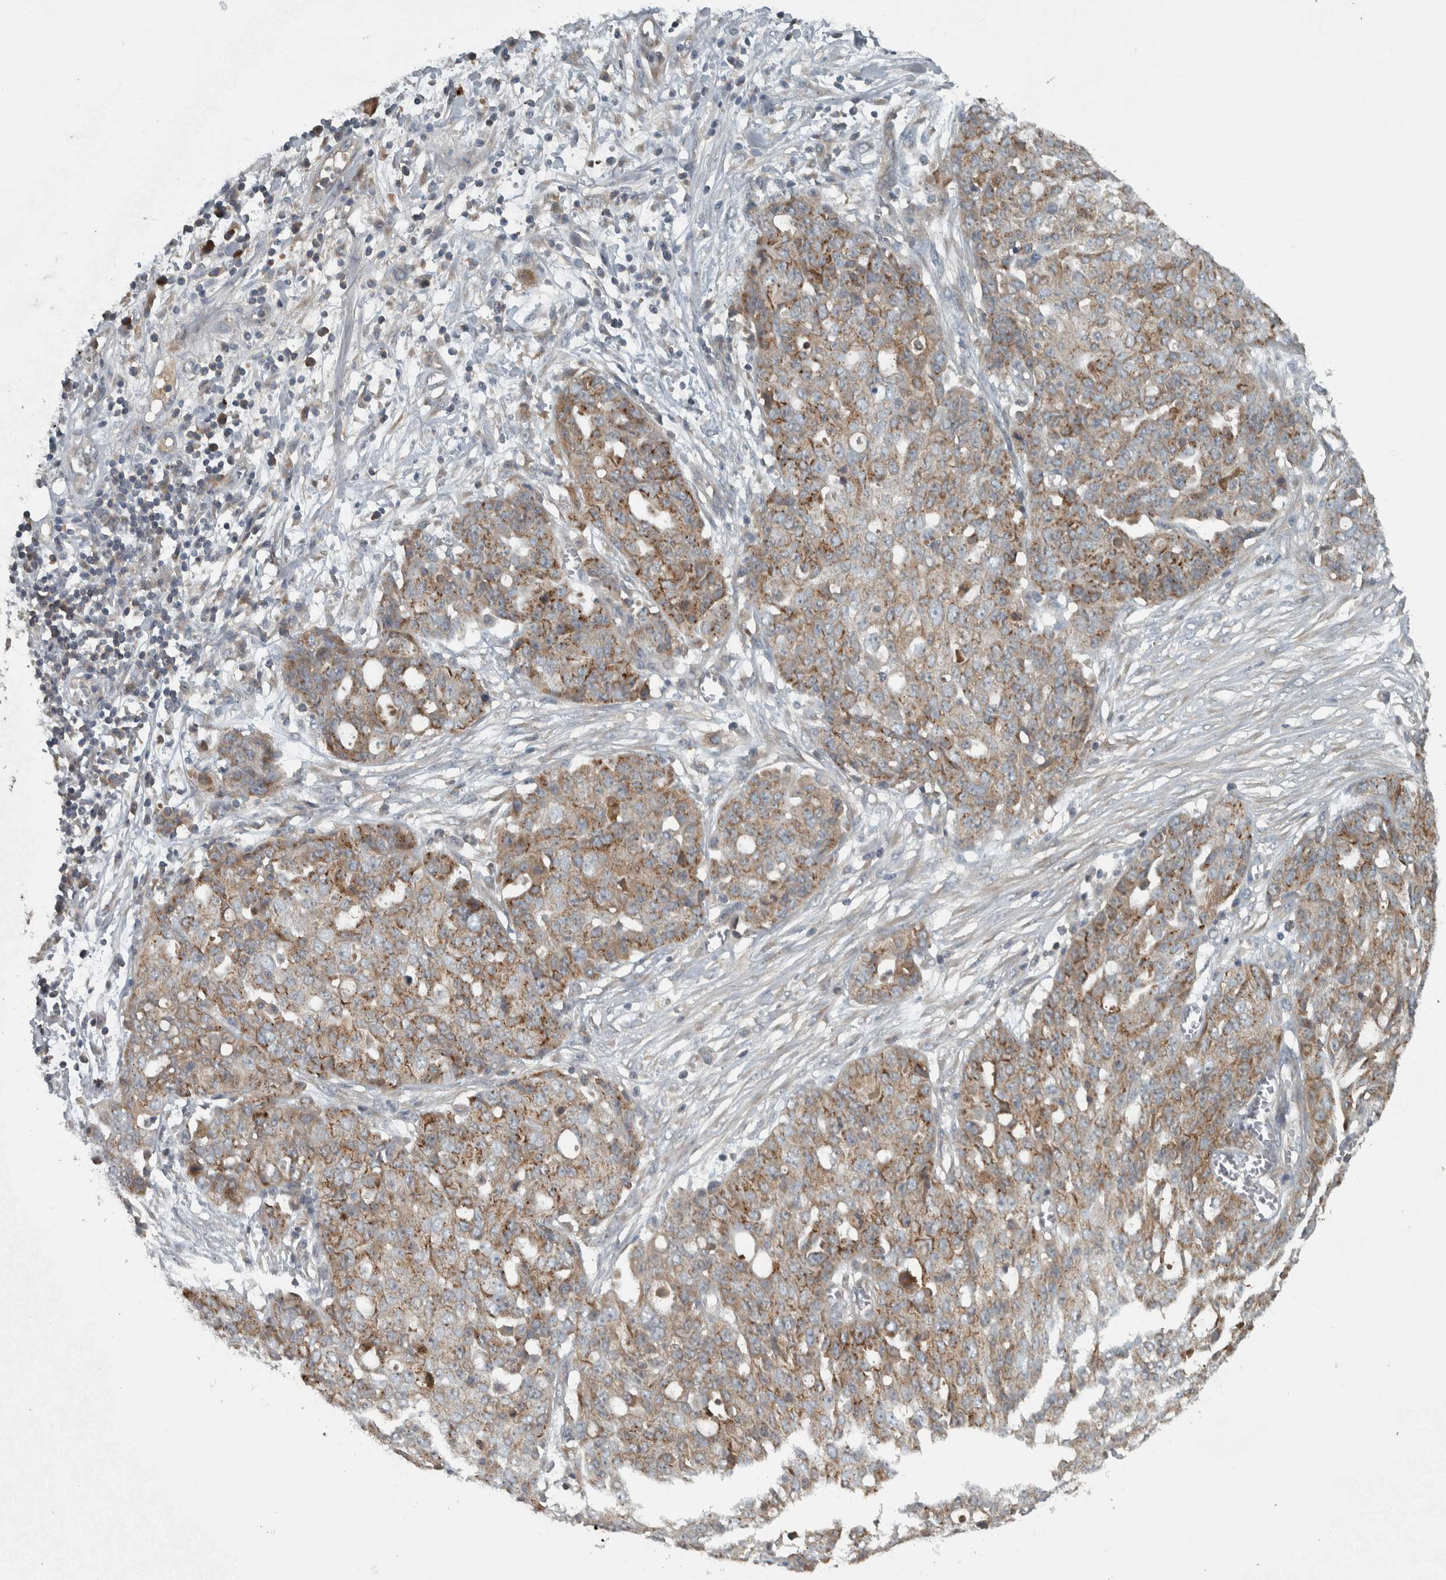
{"staining": {"intensity": "moderate", "quantity": "25%-75%", "location": "cytoplasmic/membranous"}, "tissue": "ovarian cancer", "cell_type": "Tumor cells", "image_type": "cancer", "snomed": [{"axis": "morphology", "description": "Cystadenocarcinoma, serous, NOS"}, {"axis": "topography", "description": "Soft tissue"}, {"axis": "topography", "description": "Ovary"}], "caption": "This micrograph displays serous cystadenocarcinoma (ovarian) stained with IHC to label a protein in brown. The cytoplasmic/membranous of tumor cells show moderate positivity for the protein. Nuclei are counter-stained blue.", "gene": "CLCN2", "patient": {"sex": "female", "age": 57}}